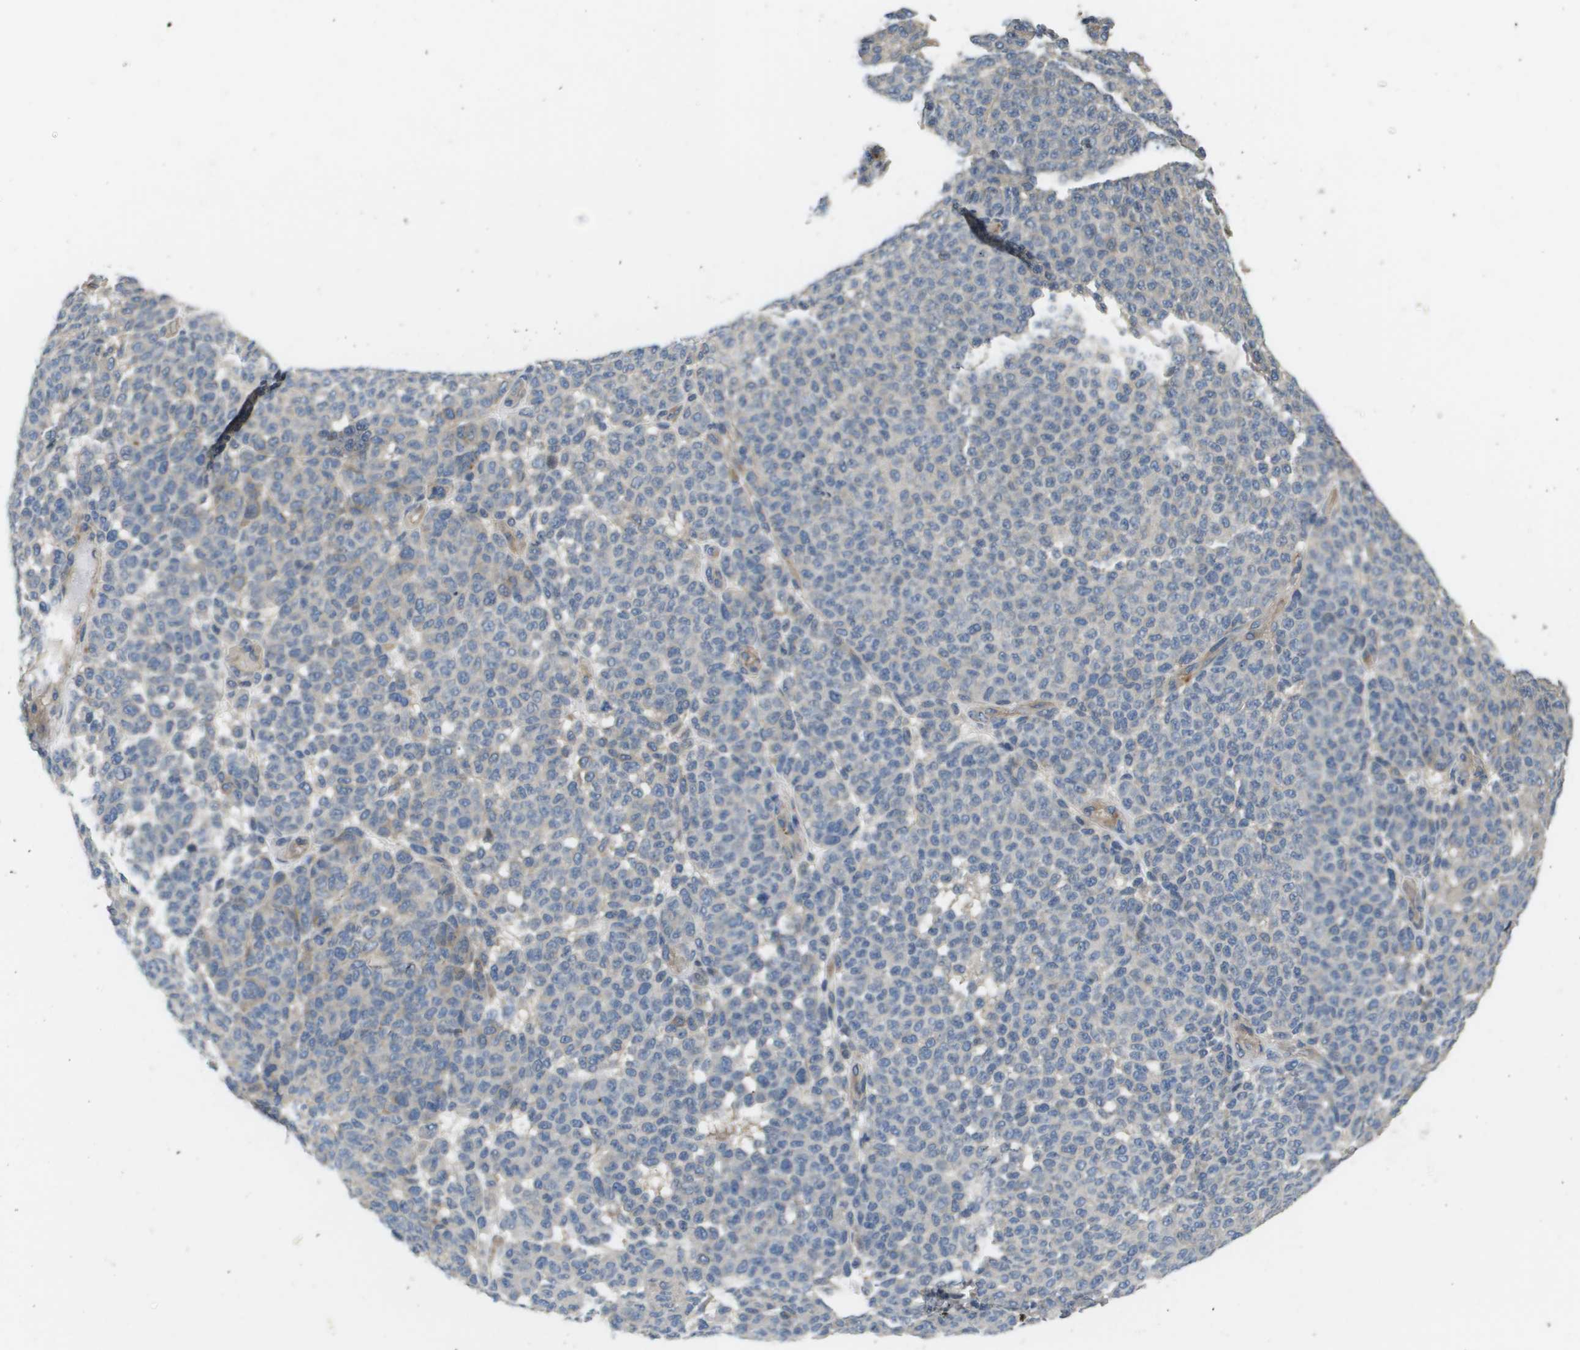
{"staining": {"intensity": "weak", "quantity": "<25%", "location": "cytoplasmic/membranous"}, "tissue": "melanoma", "cell_type": "Tumor cells", "image_type": "cancer", "snomed": [{"axis": "morphology", "description": "Malignant melanoma, NOS"}, {"axis": "topography", "description": "Skin"}], "caption": "This is an IHC histopathology image of malignant melanoma. There is no staining in tumor cells.", "gene": "KRT23", "patient": {"sex": "male", "age": 59}}